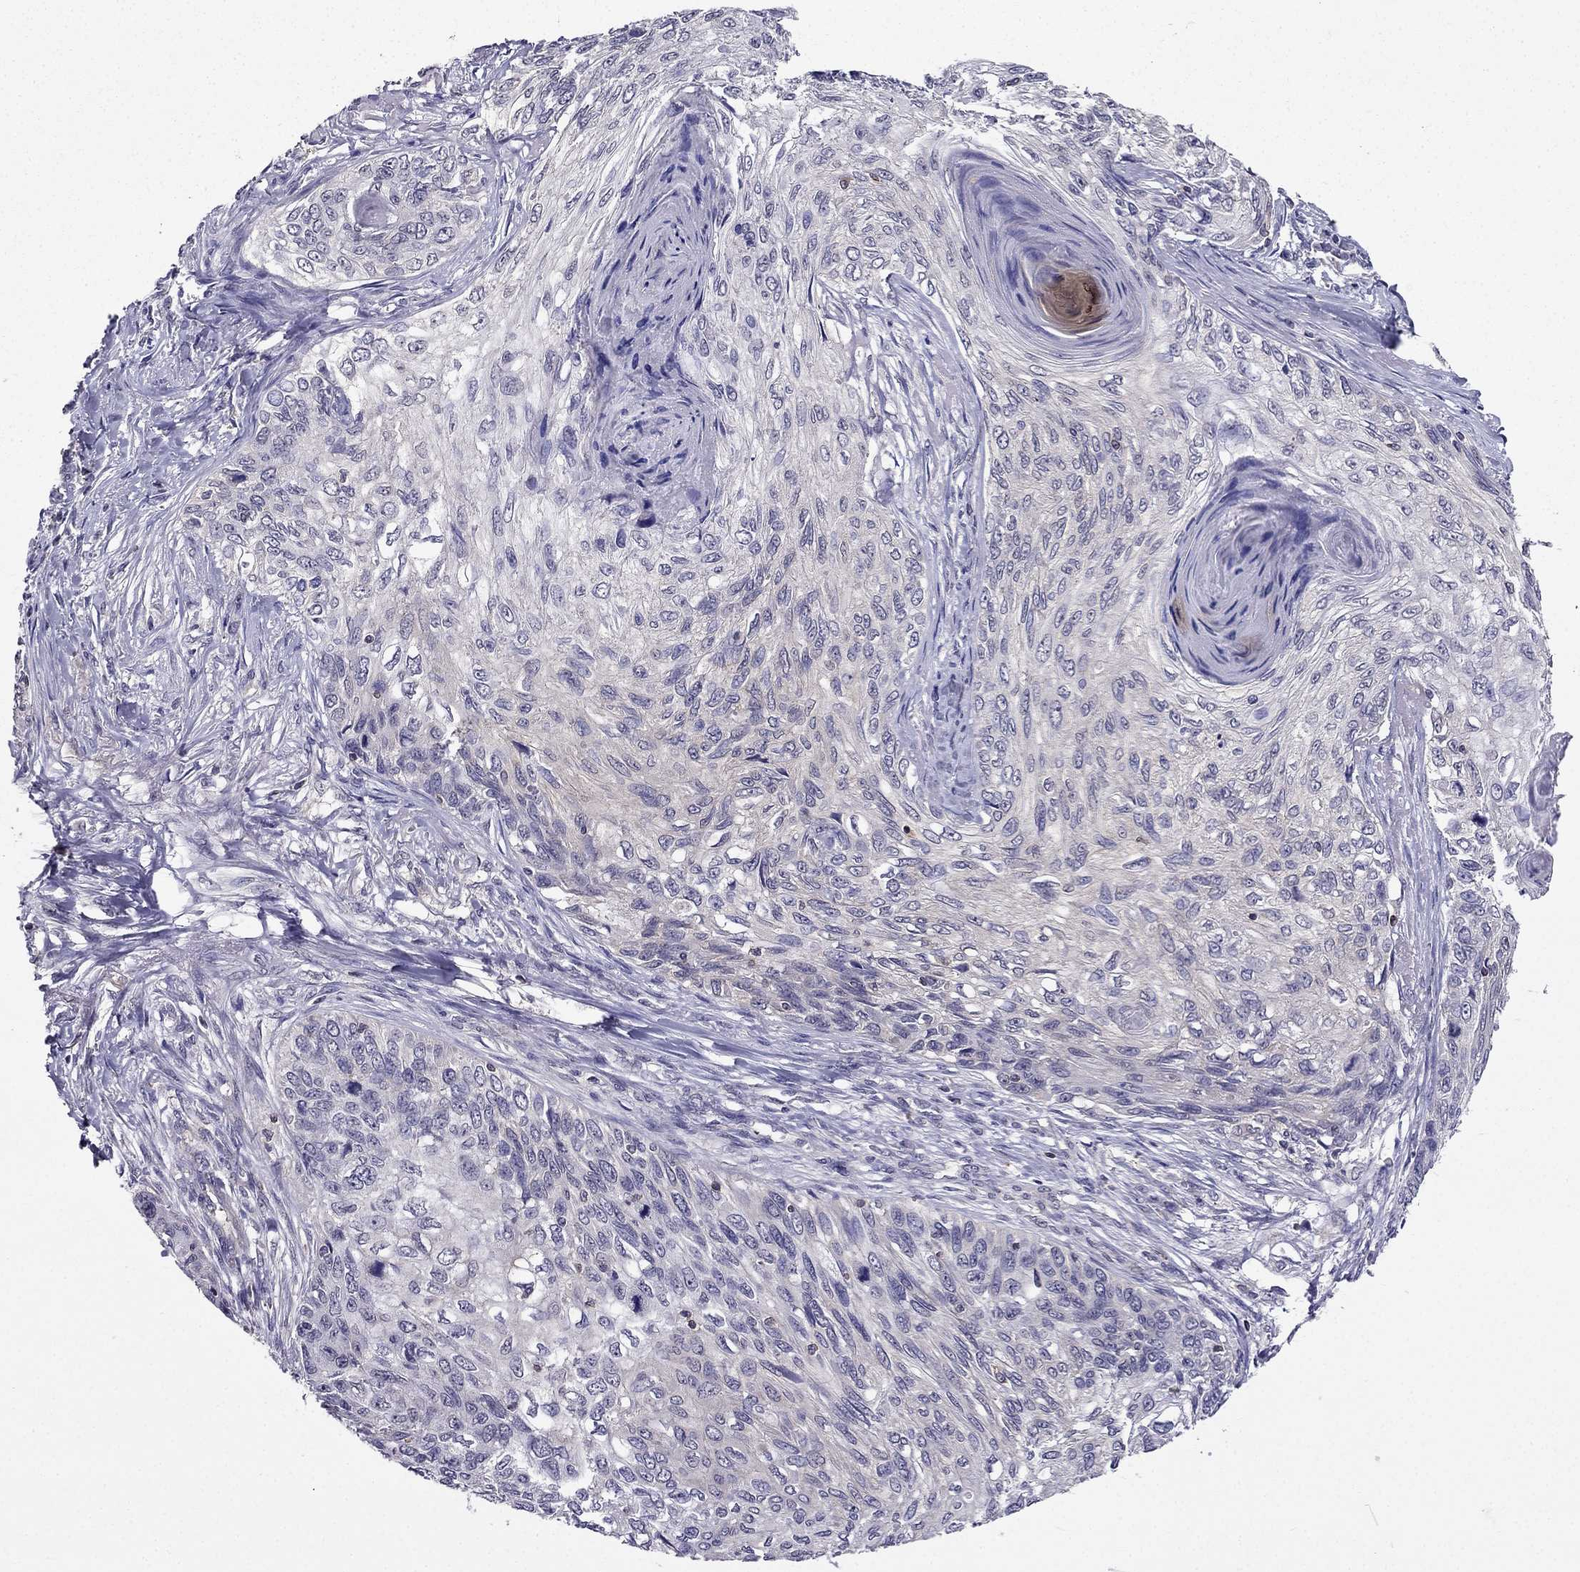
{"staining": {"intensity": "negative", "quantity": "none", "location": "none"}, "tissue": "skin cancer", "cell_type": "Tumor cells", "image_type": "cancer", "snomed": [{"axis": "morphology", "description": "Squamous cell carcinoma, NOS"}, {"axis": "topography", "description": "Skin"}], "caption": "Immunohistochemistry image of neoplastic tissue: skin squamous cell carcinoma stained with DAB shows no significant protein expression in tumor cells.", "gene": "AAK1", "patient": {"sex": "male", "age": 92}}